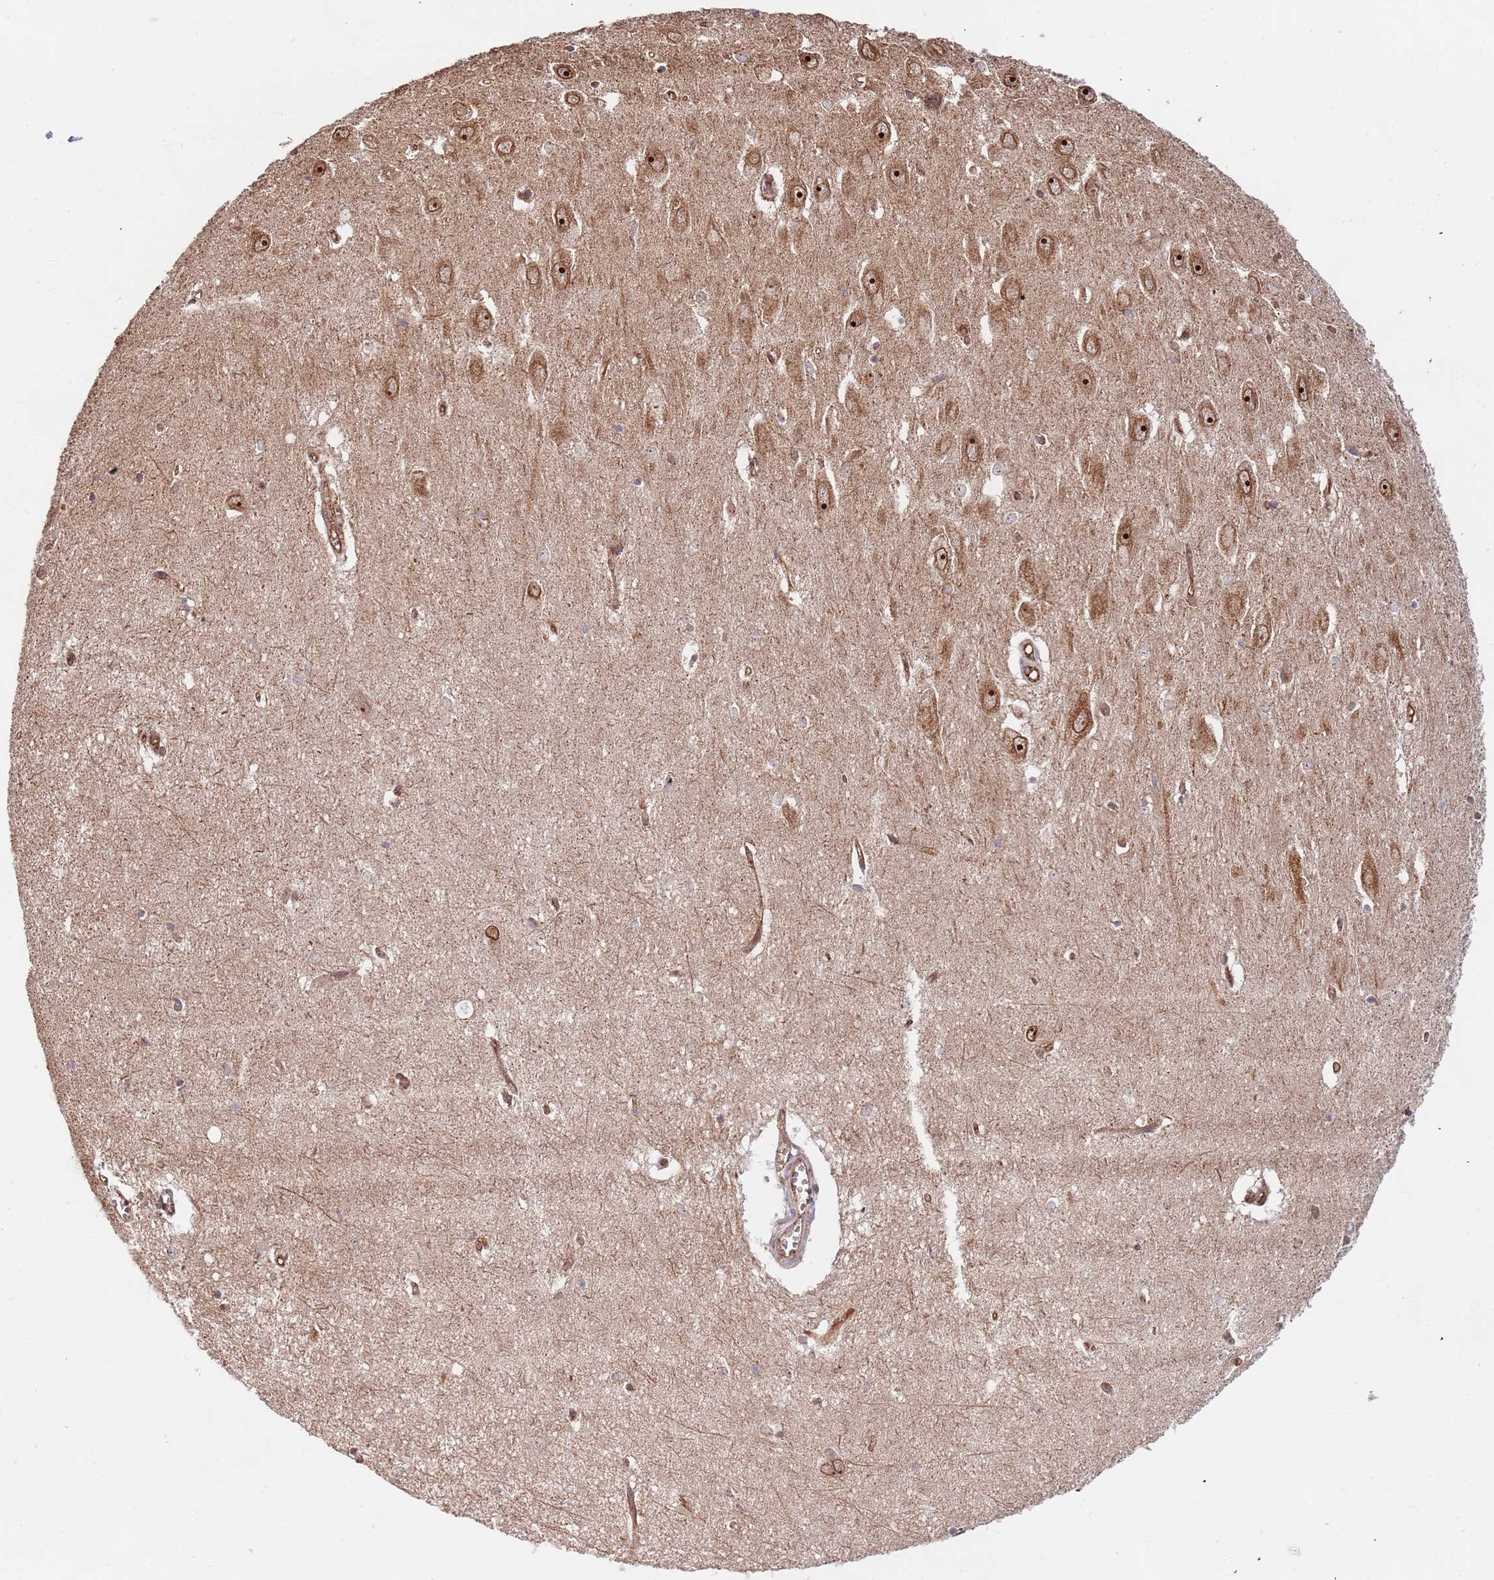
{"staining": {"intensity": "moderate", "quantity": ">75%", "location": "cytoplasmic/membranous,nuclear"}, "tissue": "hippocampus", "cell_type": "Glial cells", "image_type": "normal", "snomed": [{"axis": "morphology", "description": "Normal tissue, NOS"}, {"axis": "topography", "description": "Hippocampus"}], "caption": "Protein staining of normal hippocampus demonstrates moderate cytoplasmic/membranous,nuclear expression in approximately >75% of glial cells.", "gene": "DCHS1", "patient": {"sex": "female", "age": 64}}